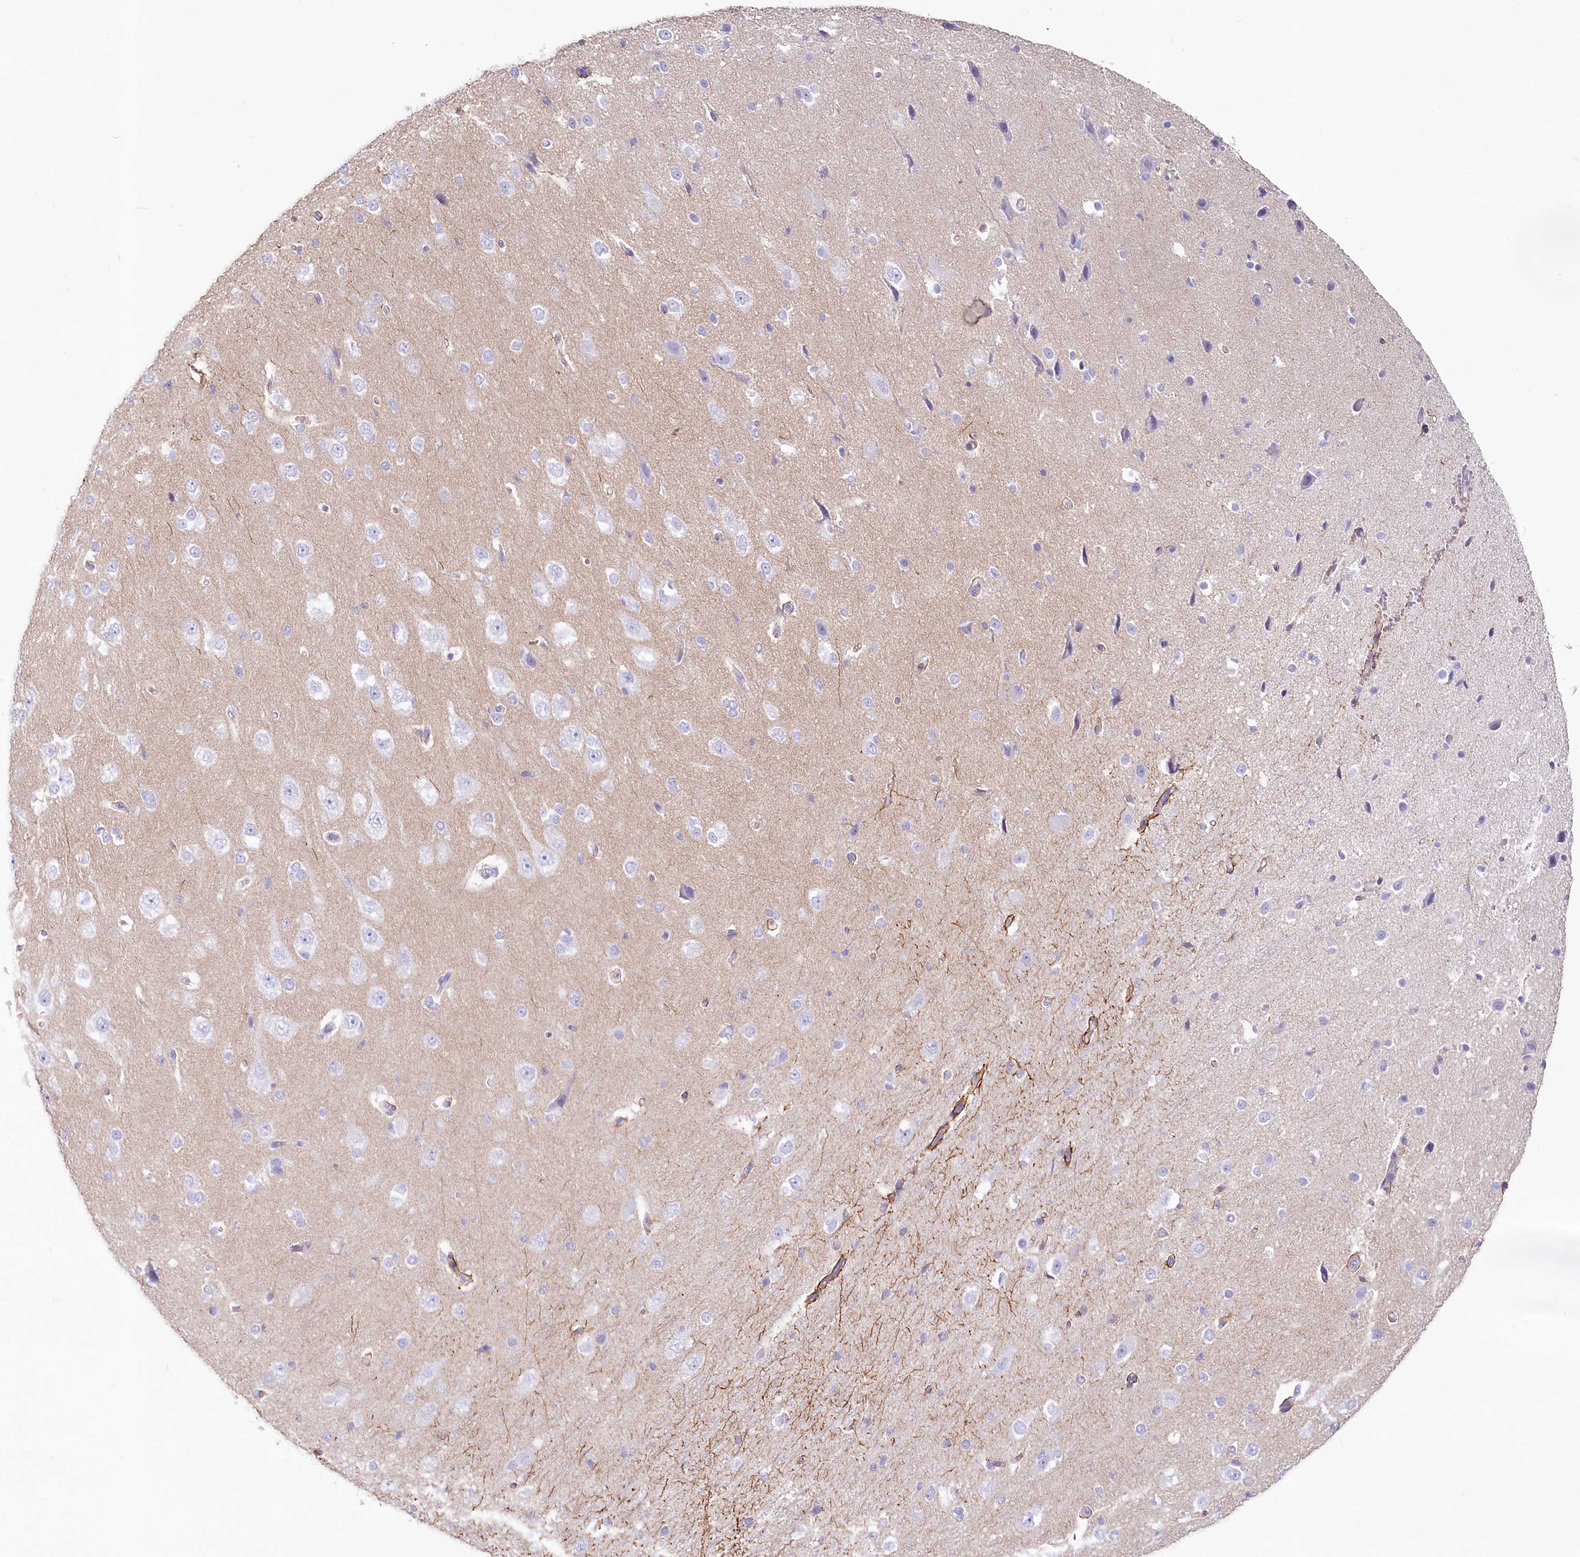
{"staining": {"intensity": "negative", "quantity": "none", "location": "none"}, "tissue": "cerebral cortex", "cell_type": "Endothelial cells", "image_type": "normal", "snomed": [{"axis": "morphology", "description": "Normal tissue, NOS"}, {"axis": "morphology", "description": "Developmental malformation"}, {"axis": "topography", "description": "Cerebral cortex"}], "caption": "Immunohistochemistry histopathology image of normal cerebral cortex: cerebral cortex stained with DAB (3,3'-diaminobenzidine) demonstrates no significant protein expression in endothelial cells. The staining was performed using DAB (3,3'-diaminobenzidine) to visualize the protein expression in brown, while the nuclei were stained in blue with hematoxylin (Magnification: 20x).", "gene": "IFIT5", "patient": {"sex": "female", "age": 30}}